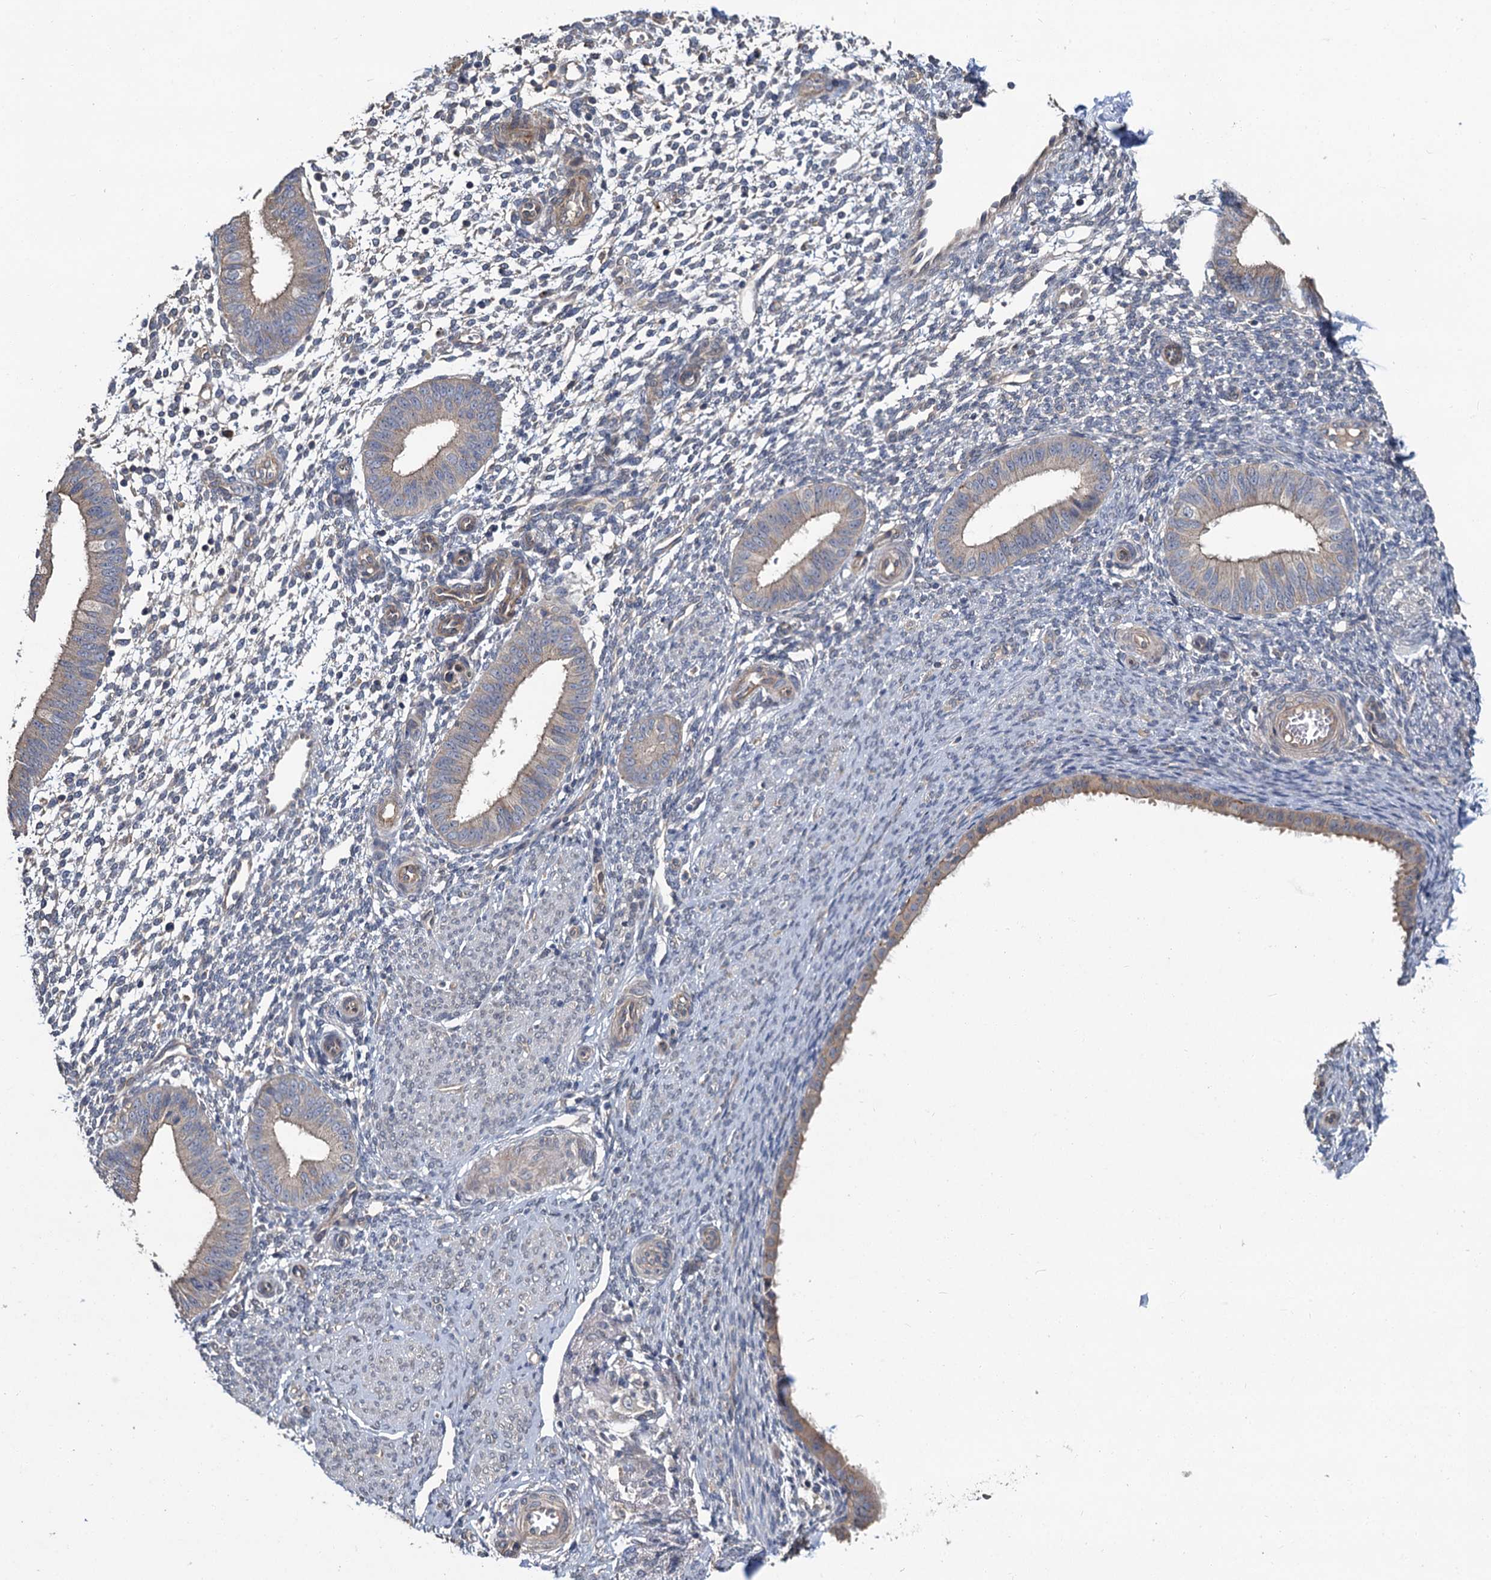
{"staining": {"intensity": "negative", "quantity": "none", "location": "none"}, "tissue": "endometrium", "cell_type": "Cells in endometrial stroma", "image_type": "normal", "snomed": [{"axis": "morphology", "description": "Normal tissue, NOS"}, {"axis": "topography", "description": "Uterus"}, {"axis": "topography", "description": "Endometrium"}], "caption": "Endometrium stained for a protein using immunohistochemistry shows no expression cells in endometrial stroma.", "gene": "ZNF324", "patient": {"sex": "female", "age": 48}}